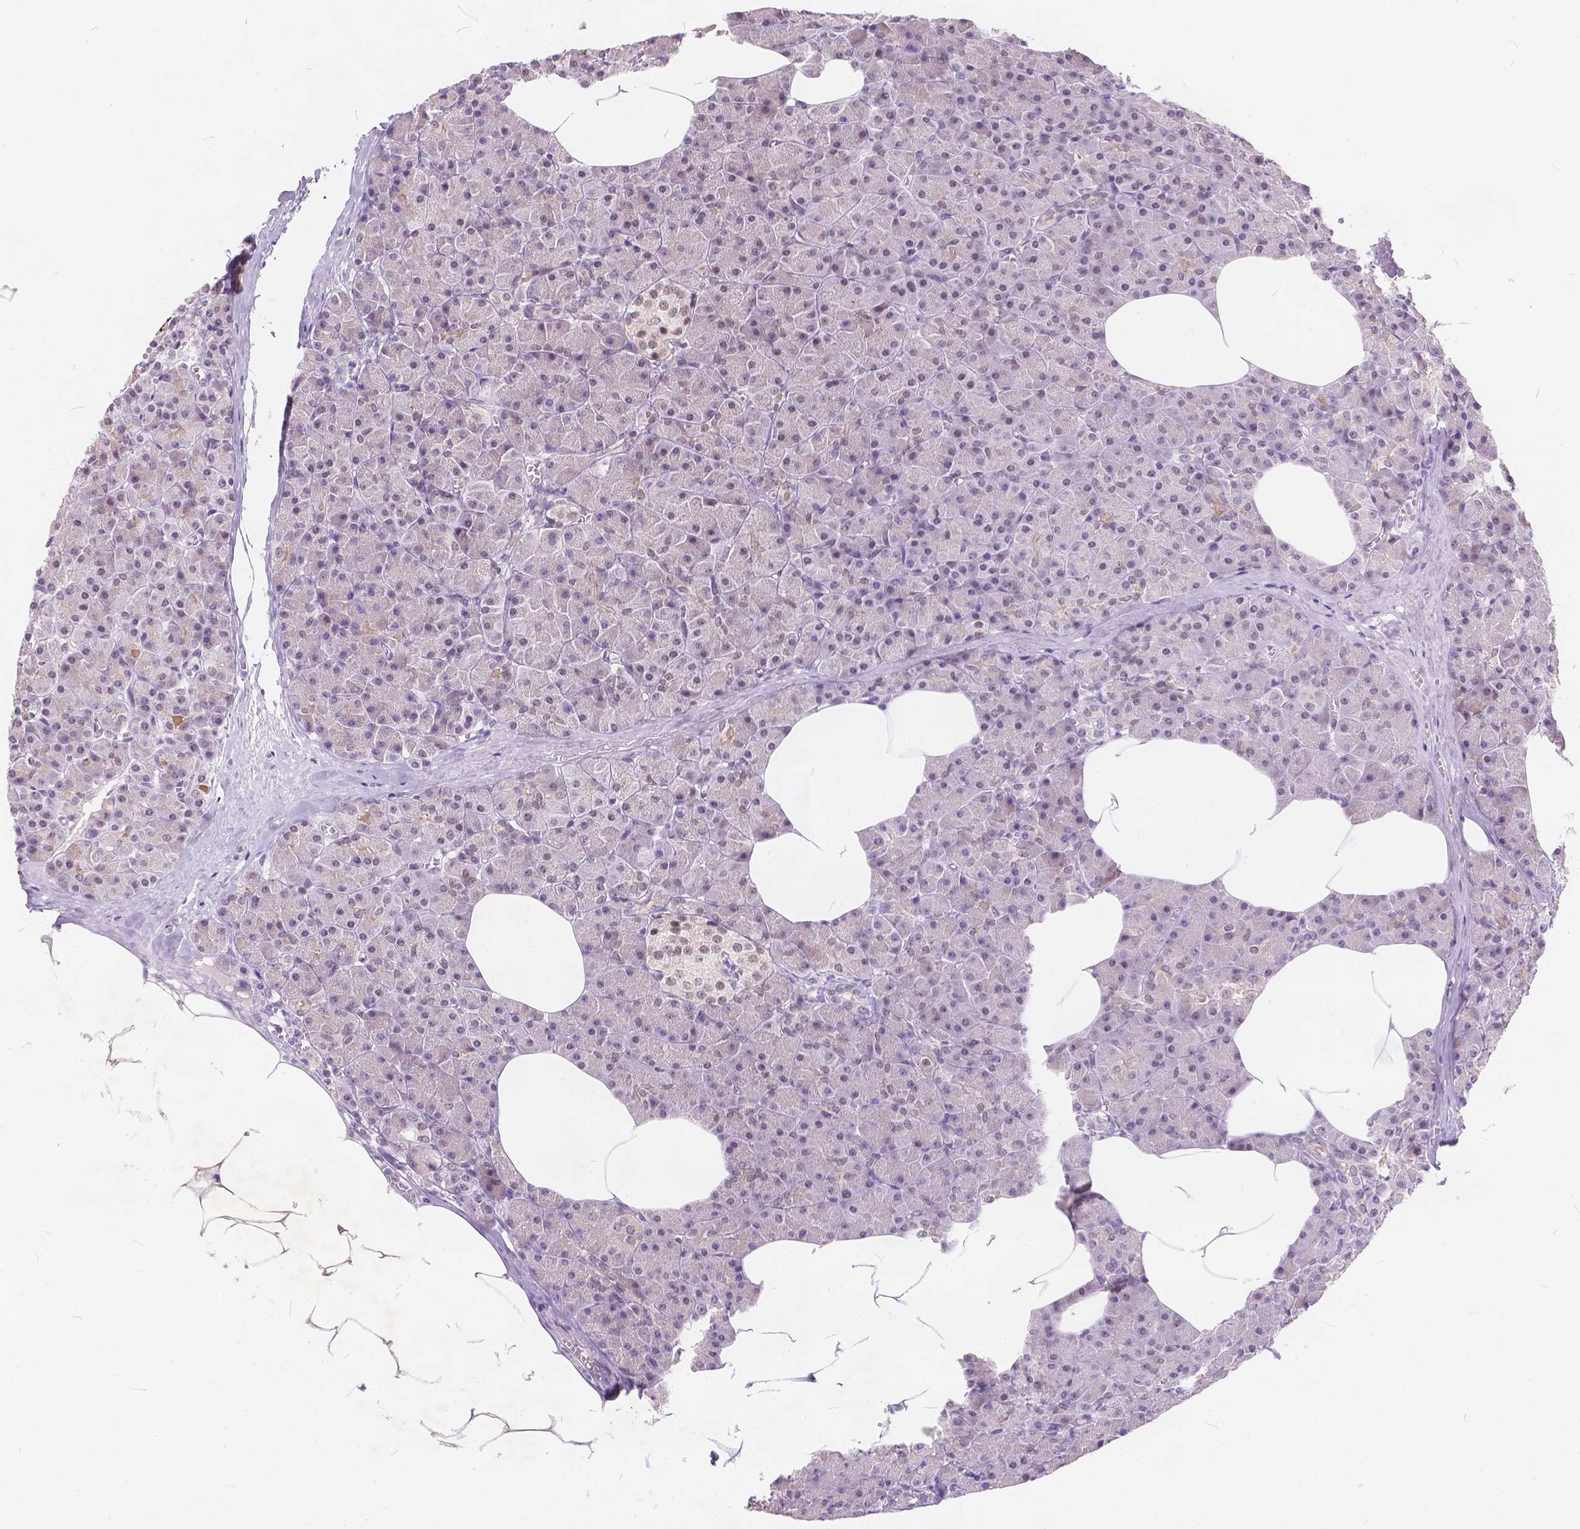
{"staining": {"intensity": "weak", "quantity": "<25%", "location": "nuclear"}, "tissue": "pancreas", "cell_type": "Exocrine glandular cells", "image_type": "normal", "snomed": [{"axis": "morphology", "description": "Normal tissue, NOS"}, {"axis": "topography", "description": "Pancreas"}], "caption": "This micrograph is of benign pancreas stained with immunohistochemistry (IHC) to label a protein in brown with the nuclei are counter-stained blue. There is no staining in exocrine glandular cells.", "gene": "FAM53A", "patient": {"sex": "female", "age": 45}}